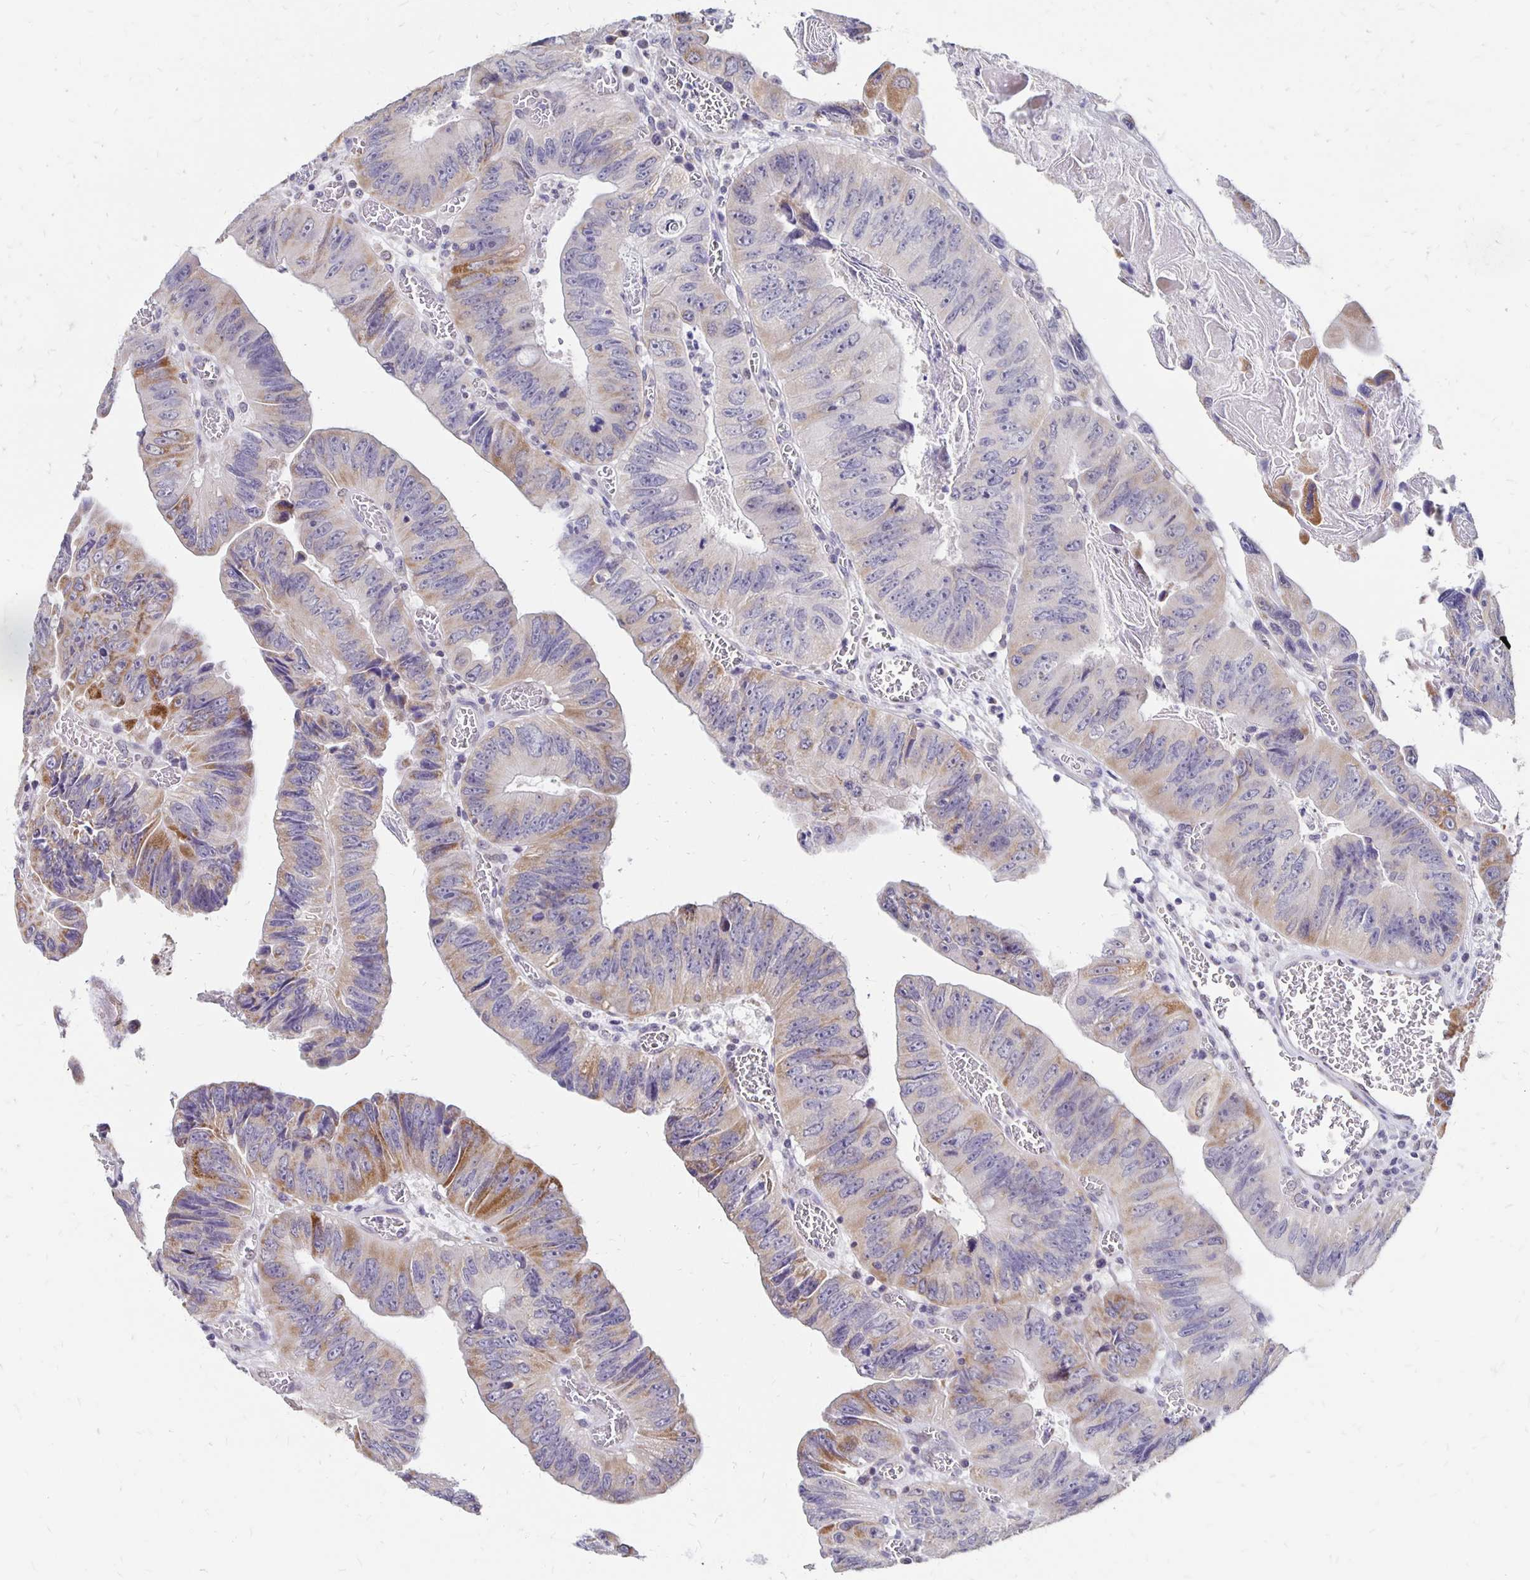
{"staining": {"intensity": "moderate", "quantity": "<25%", "location": "cytoplasmic/membranous"}, "tissue": "colorectal cancer", "cell_type": "Tumor cells", "image_type": "cancer", "snomed": [{"axis": "morphology", "description": "Adenocarcinoma, NOS"}, {"axis": "topography", "description": "Colon"}], "caption": "Immunohistochemical staining of adenocarcinoma (colorectal) reveals moderate cytoplasmic/membranous protein staining in approximately <25% of tumor cells. The protein of interest is shown in brown color, while the nuclei are stained blue.", "gene": "ATOSB", "patient": {"sex": "female", "age": 84}}